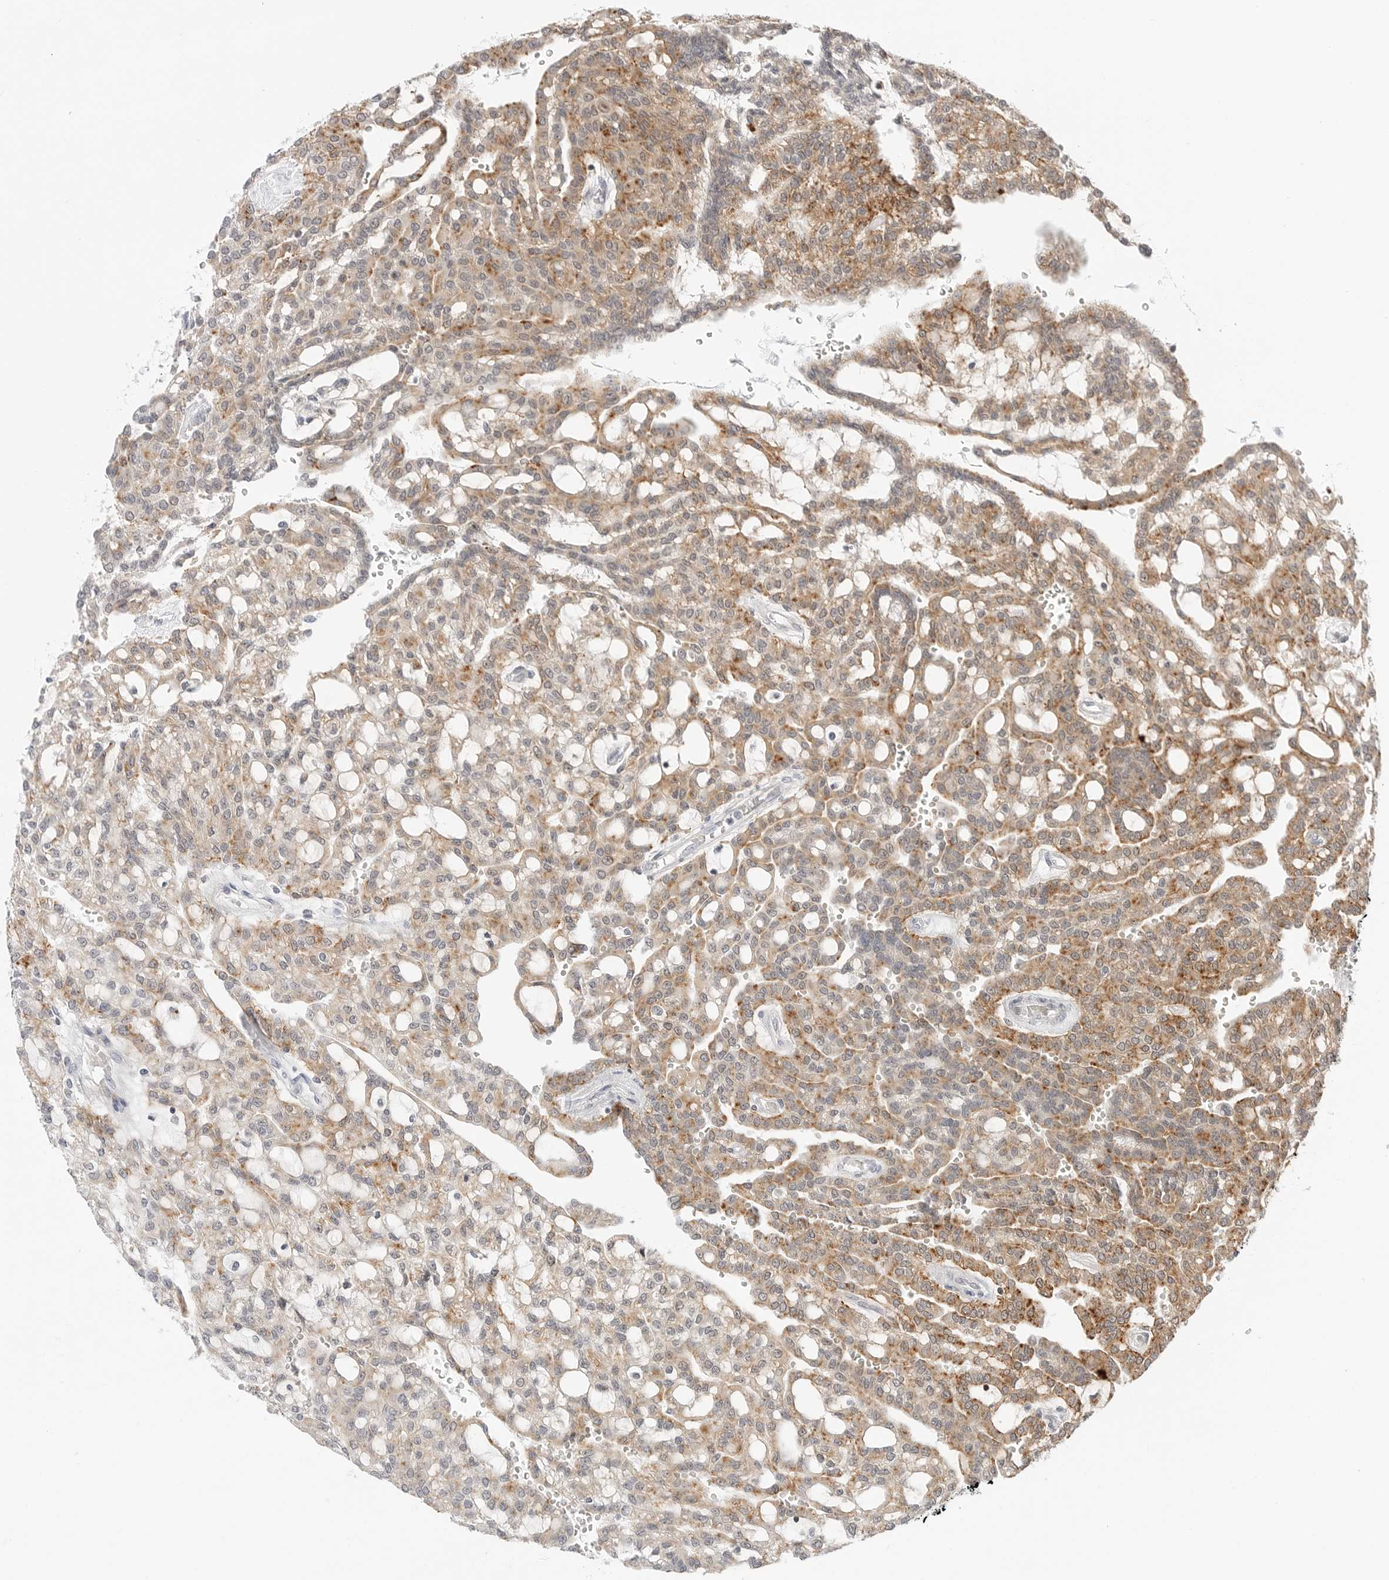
{"staining": {"intensity": "moderate", "quantity": ">75%", "location": "cytoplasmic/membranous"}, "tissue": "renal cancer", "cell_type": "Tumor cells", "image_type": "cancer", "snomed": [{"axis": "morphology", "description": "Adenocarcinoma, NOS"}, {"axis": "topography", "description": "Kidney"}], "caption": "Protein analysis of renal cancer tissue reveals moderate cytoplasmic/membranous expression in approximately >75% of tumor cells.", "gene": "TSEN2", "patient": {"sex": "male", "age": 63}}